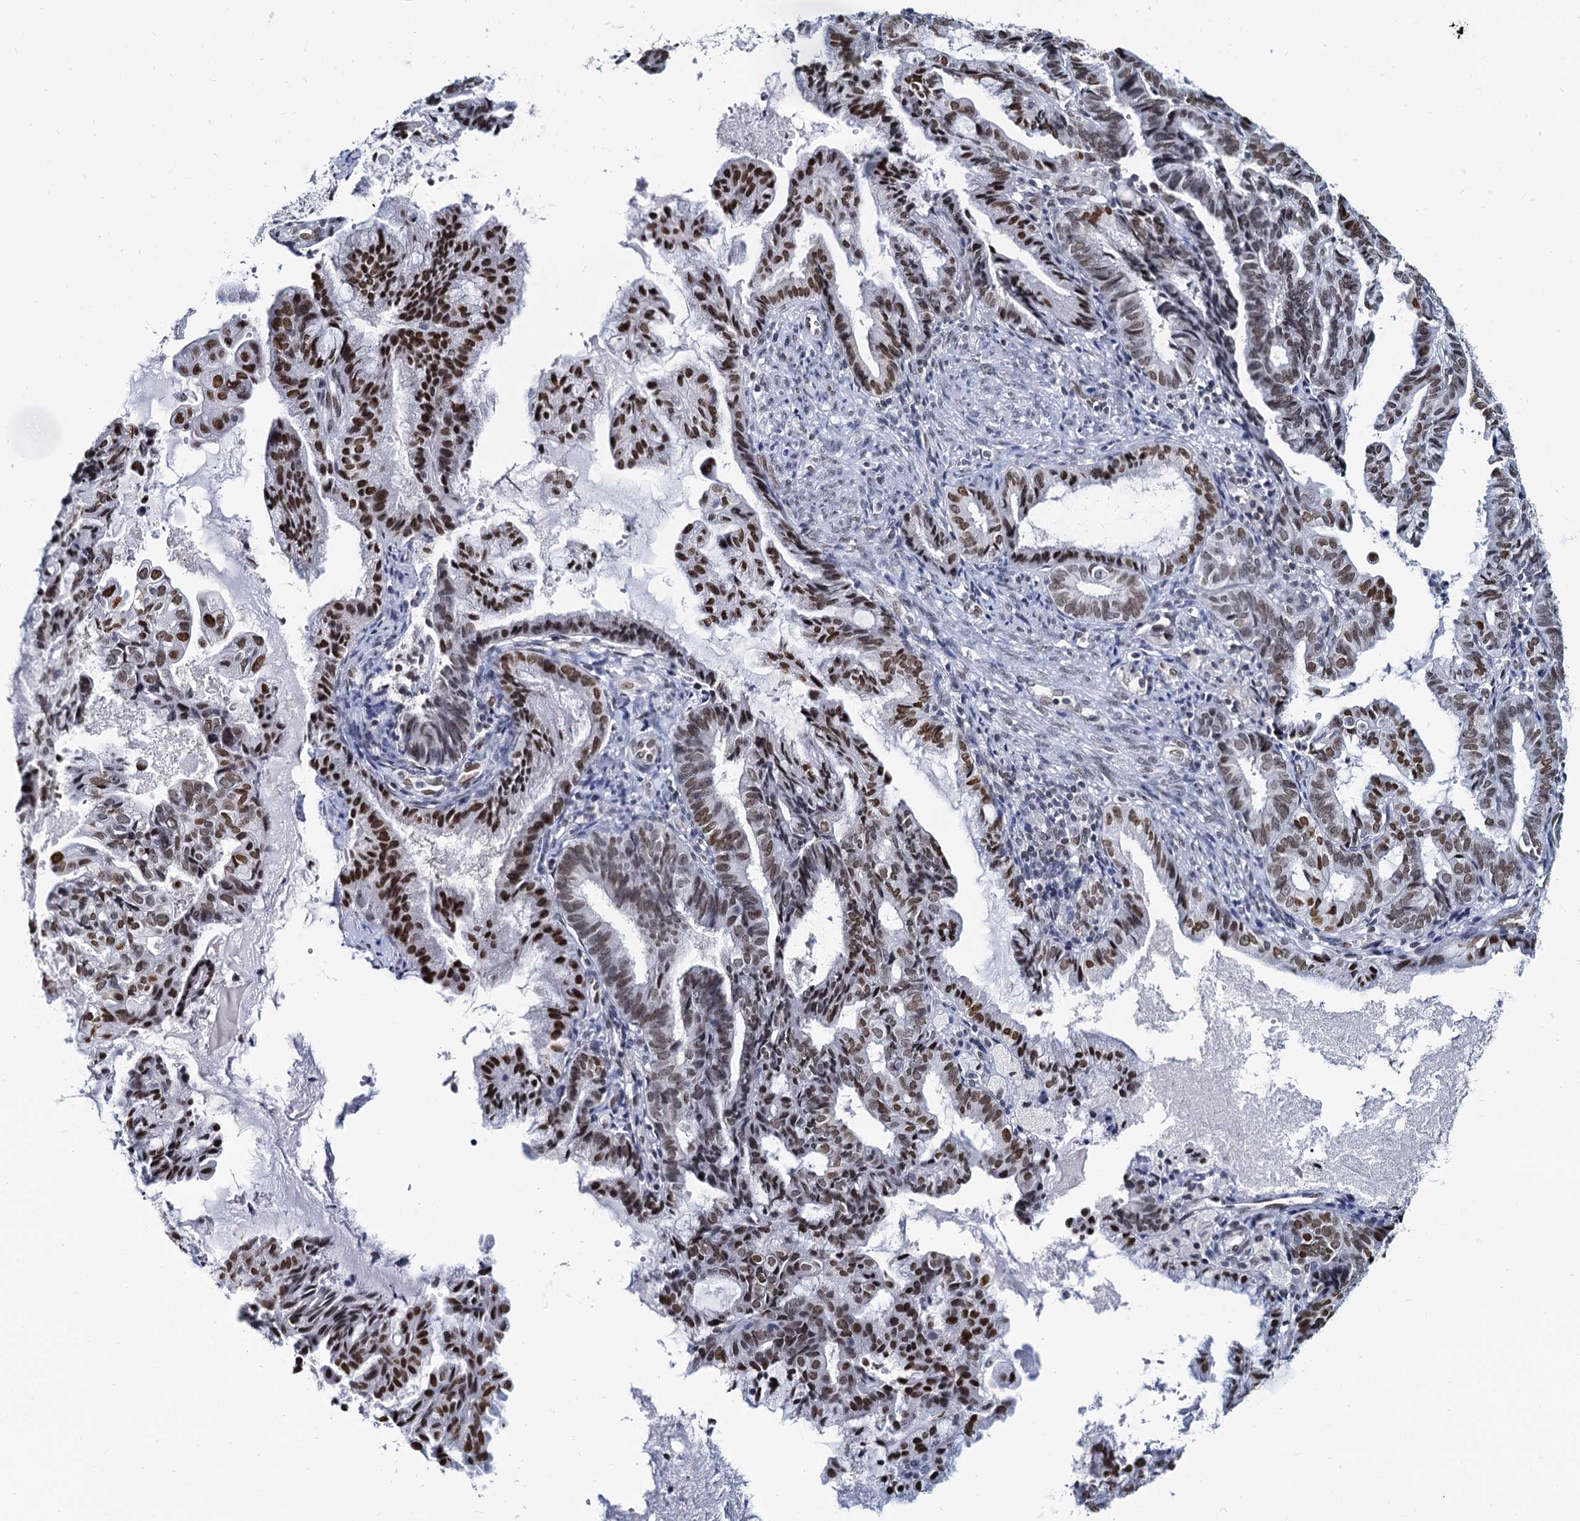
{"staining": {"intensity": "strong", "quantity": ">75%", "location": "nuclear"}, "tissue": "endometrial cancer", "cell_type": "Tumor cells", "image_type": "cancer", "snomed": [{"axis": "morphology", "description": "Adenocarcinoma, NOS"}, {"axis": "topography", "description": "Endometrium"}], "caption": "Endometrial adenocarcinoma was stained to show a protein in brown. There is high levels of strong nuclear positivity in about >75% of tumor cells.", "gene": "CMAS", "patient": {"sex": "female", "age": 86}}